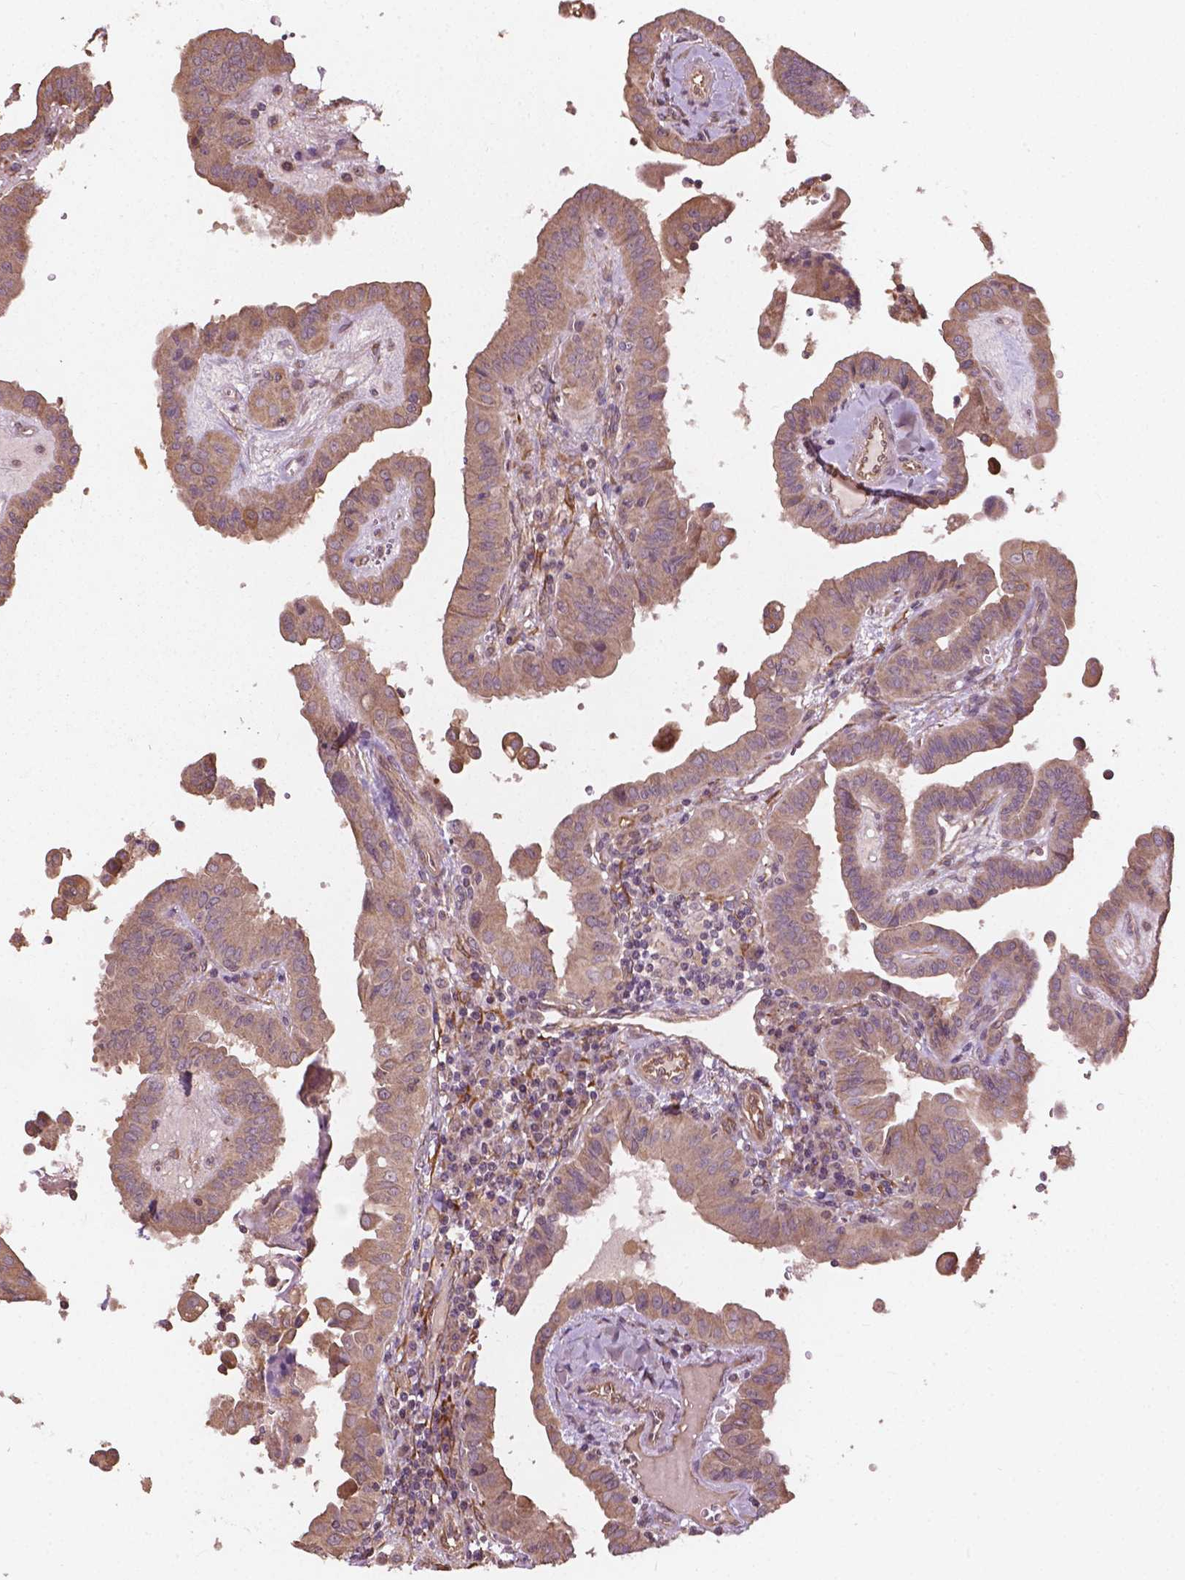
{"staining": {"intensity": "moderate", "quantity": ">75%", "location": "cytoplasmic/membranous"}, "tissue": "thyroid cancer", "cell_type": "Tumor cells", "image_type": "cancer", "snomed": [{"axis": "morphology", "description": "Papillary adenocarcinoma, NOS"}, {"axis": "topography", "description": "Thyroid gland"}], "caption": "Immunohistochemical staining of papillary adenocarcinoma (thyroid) displays medium levels of moderate cytoplasmic/membranous protein expression in about >75% of tumor cells.", "gene": "CDC42BPA", "patient": {"sex": "female", "age": 37}}